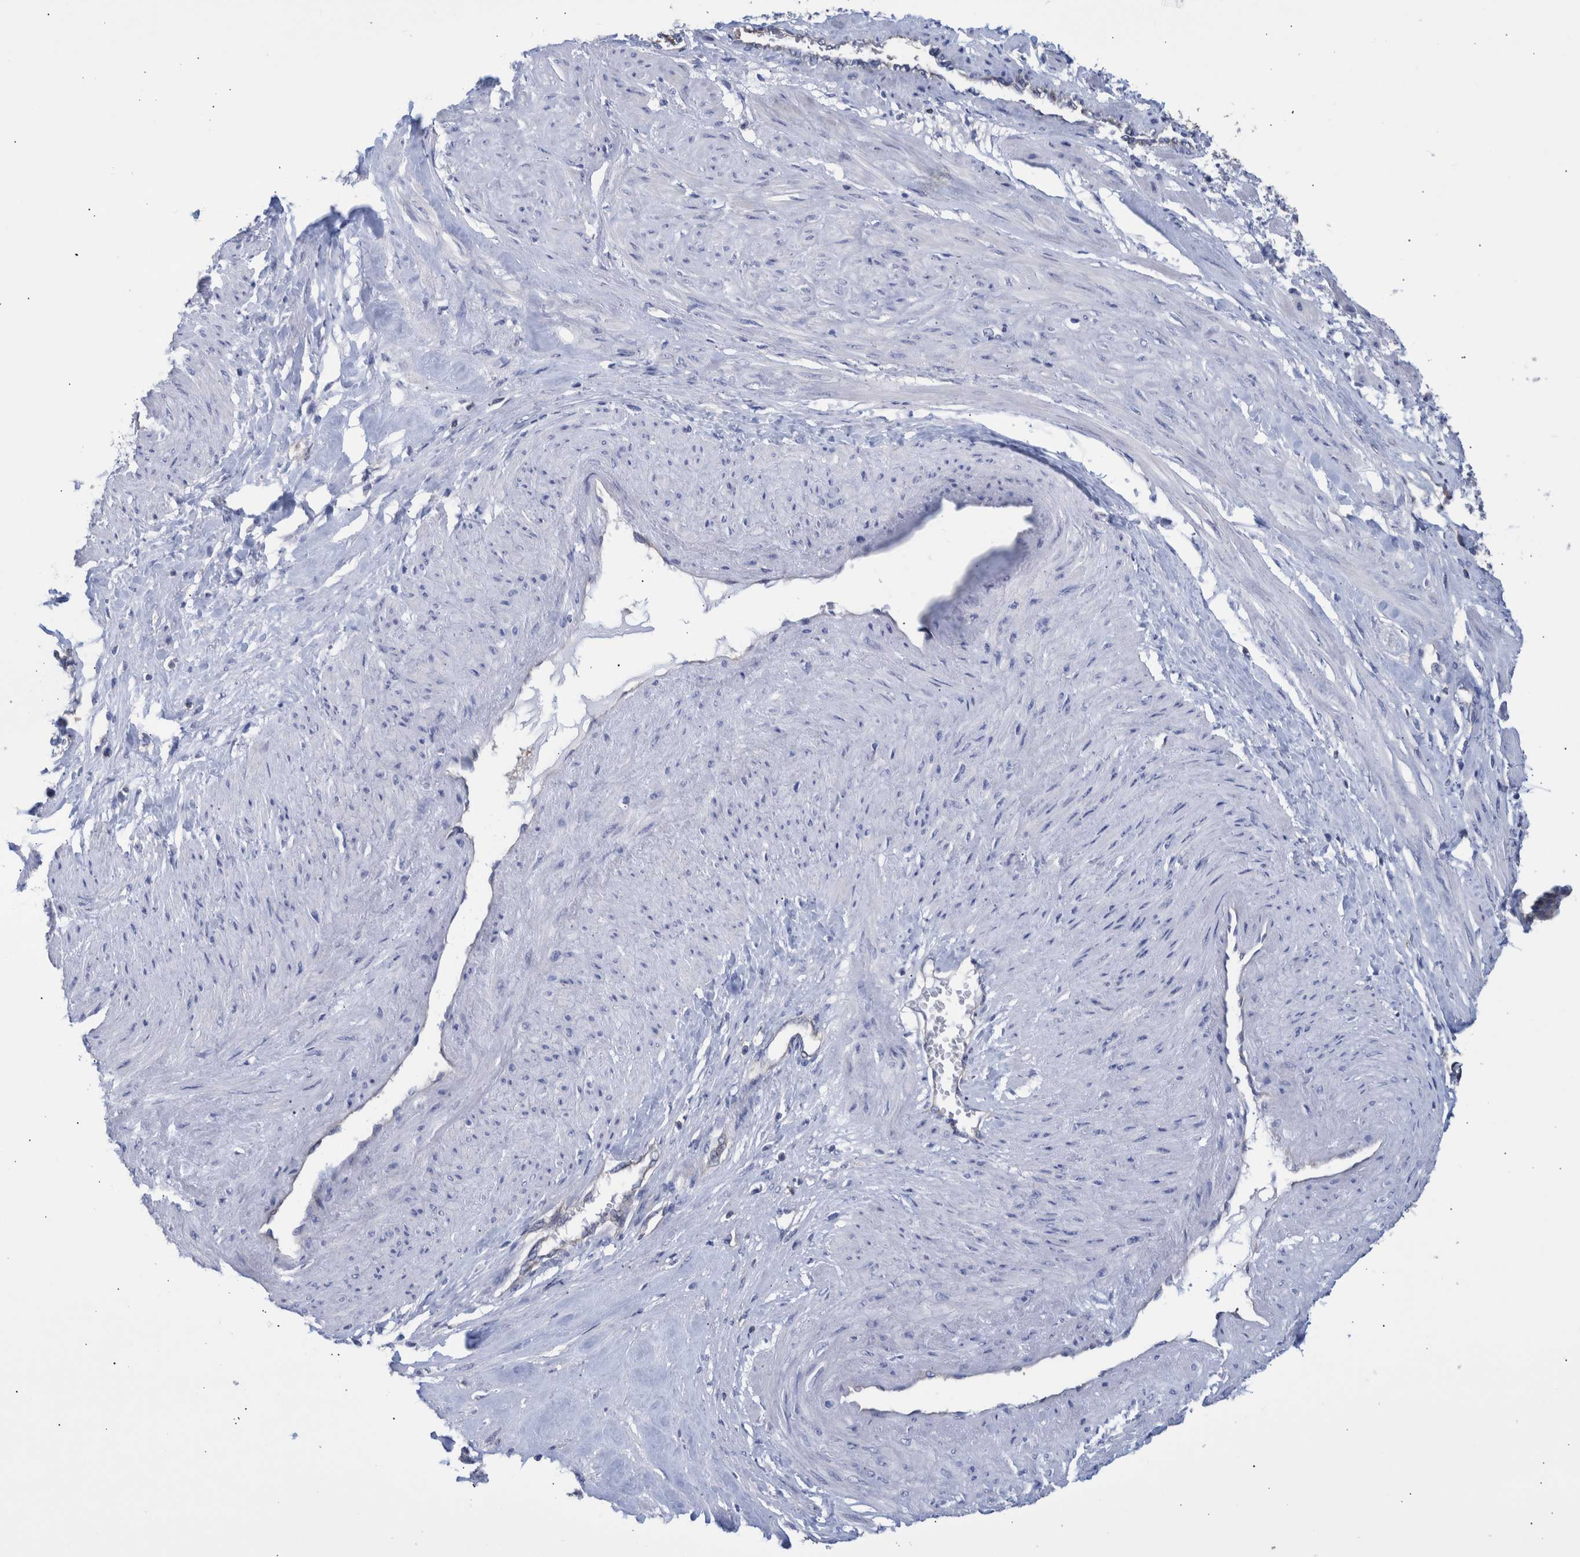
{"staining": {"intensity": "negative", "quantity": "none", "location": "none"}, "tissue": "smooth muscle", "cell_type": "Smooth muscle cells", "image_type": "normal", "snomed": [{"axis": "morphology", "description": "Normal tissue, NOS"}, {"axis": "topography", "description": "Endometrium"}], "caption": "This is an immunohistochemistry (IHC) image of benign human smooth muscle. There is no staining in smooth muscle cells.", "gene": "PPP3CC", "patient": {"sex": "female", "age": 33}}